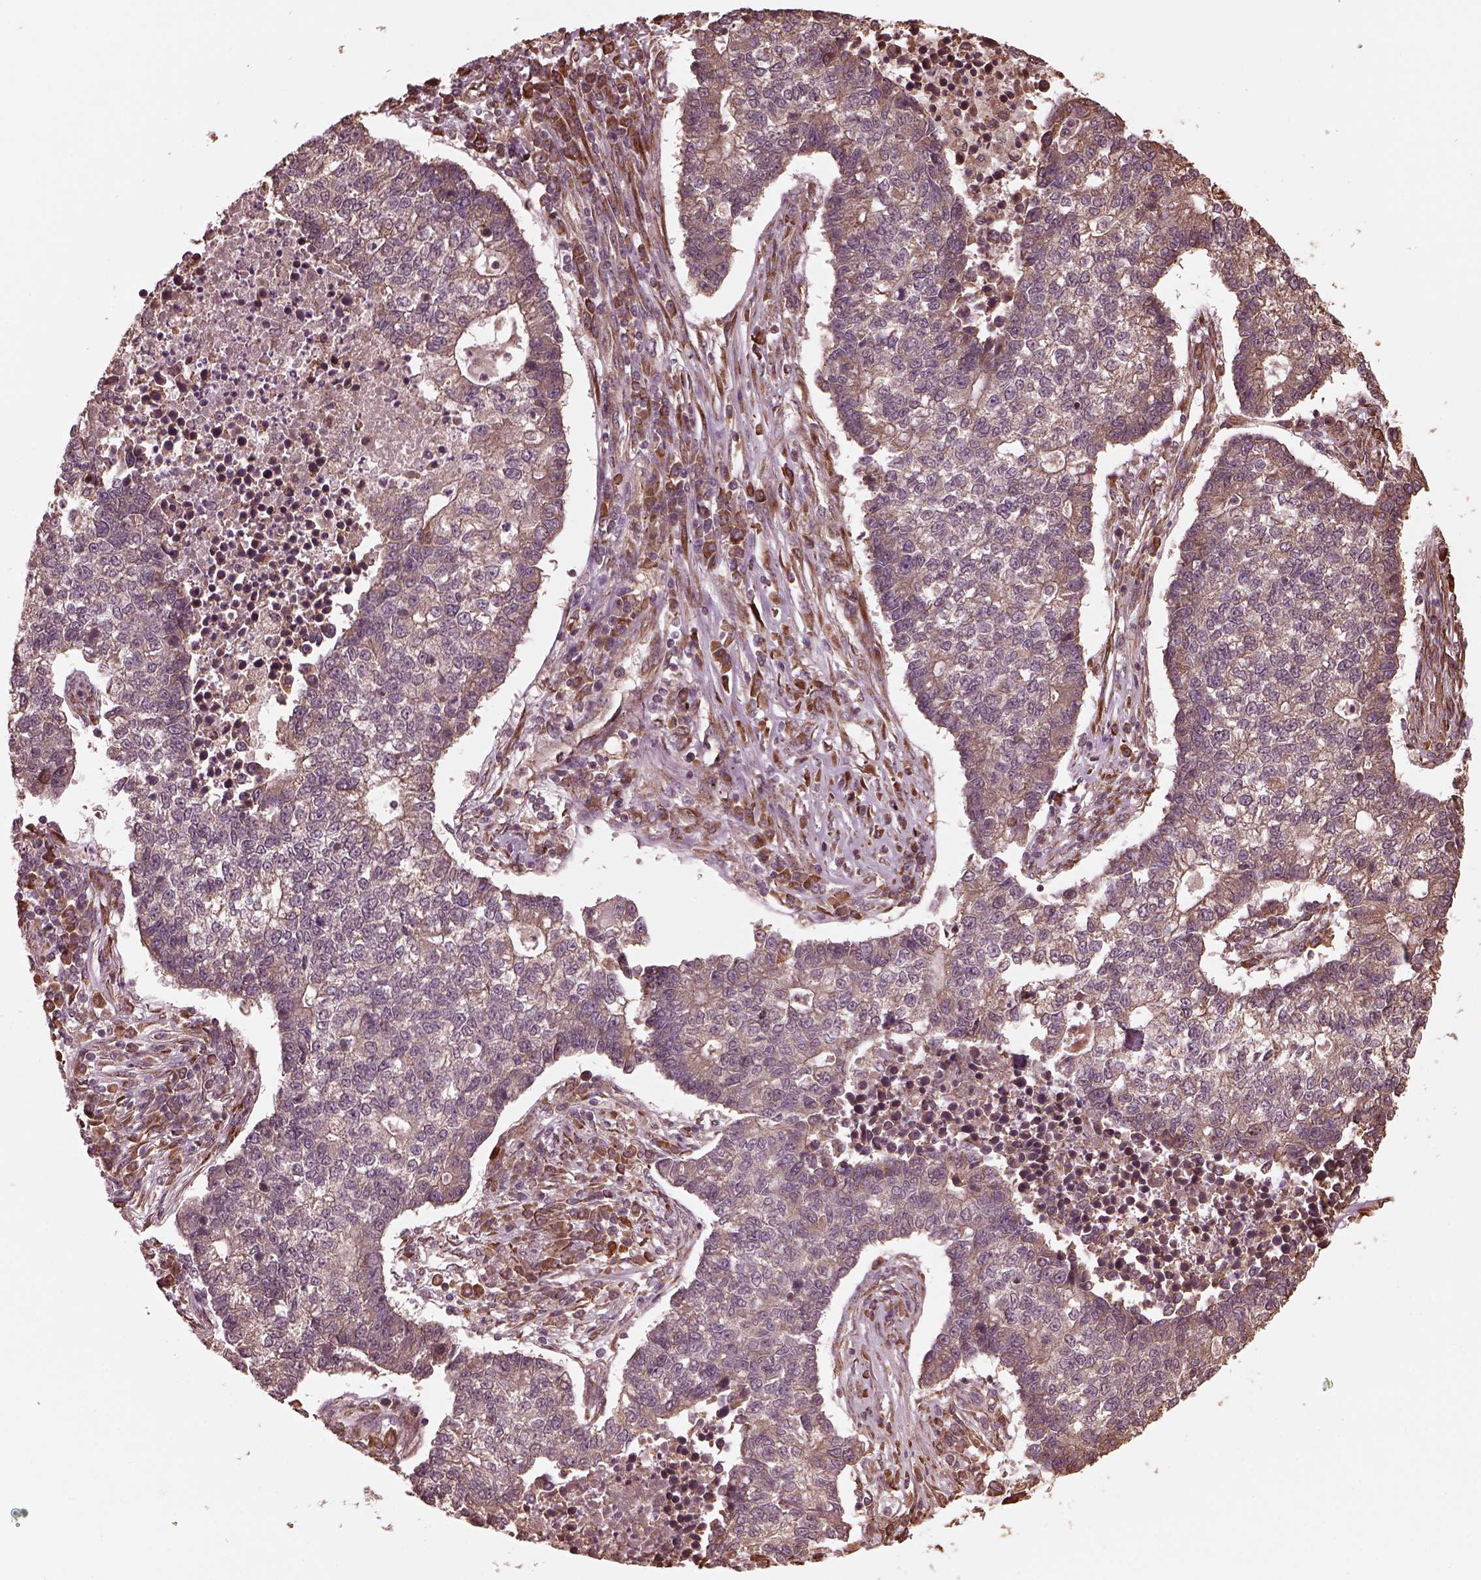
{"staining": {"intensity": "weak", "quantity": ">75%", "location": "cytoplasmic/membranous"}, "tissue": "lung cancer", "cell_type": "Tumor cells", "image_type": "cancer", "snomed": [{"axis": "morphology", "description": "Adenocarcinoma, NOS"}, {"axis": "topography", "description": "Lung"}], "caption": "Tumor cells demonstrate low levels of weak cytoplasmic/membranous positivity in approximately >75% of cells in adenocarcinoma (lung).", "gene": "ZNF292", "patient": {"sex": "male", "age": 57}}